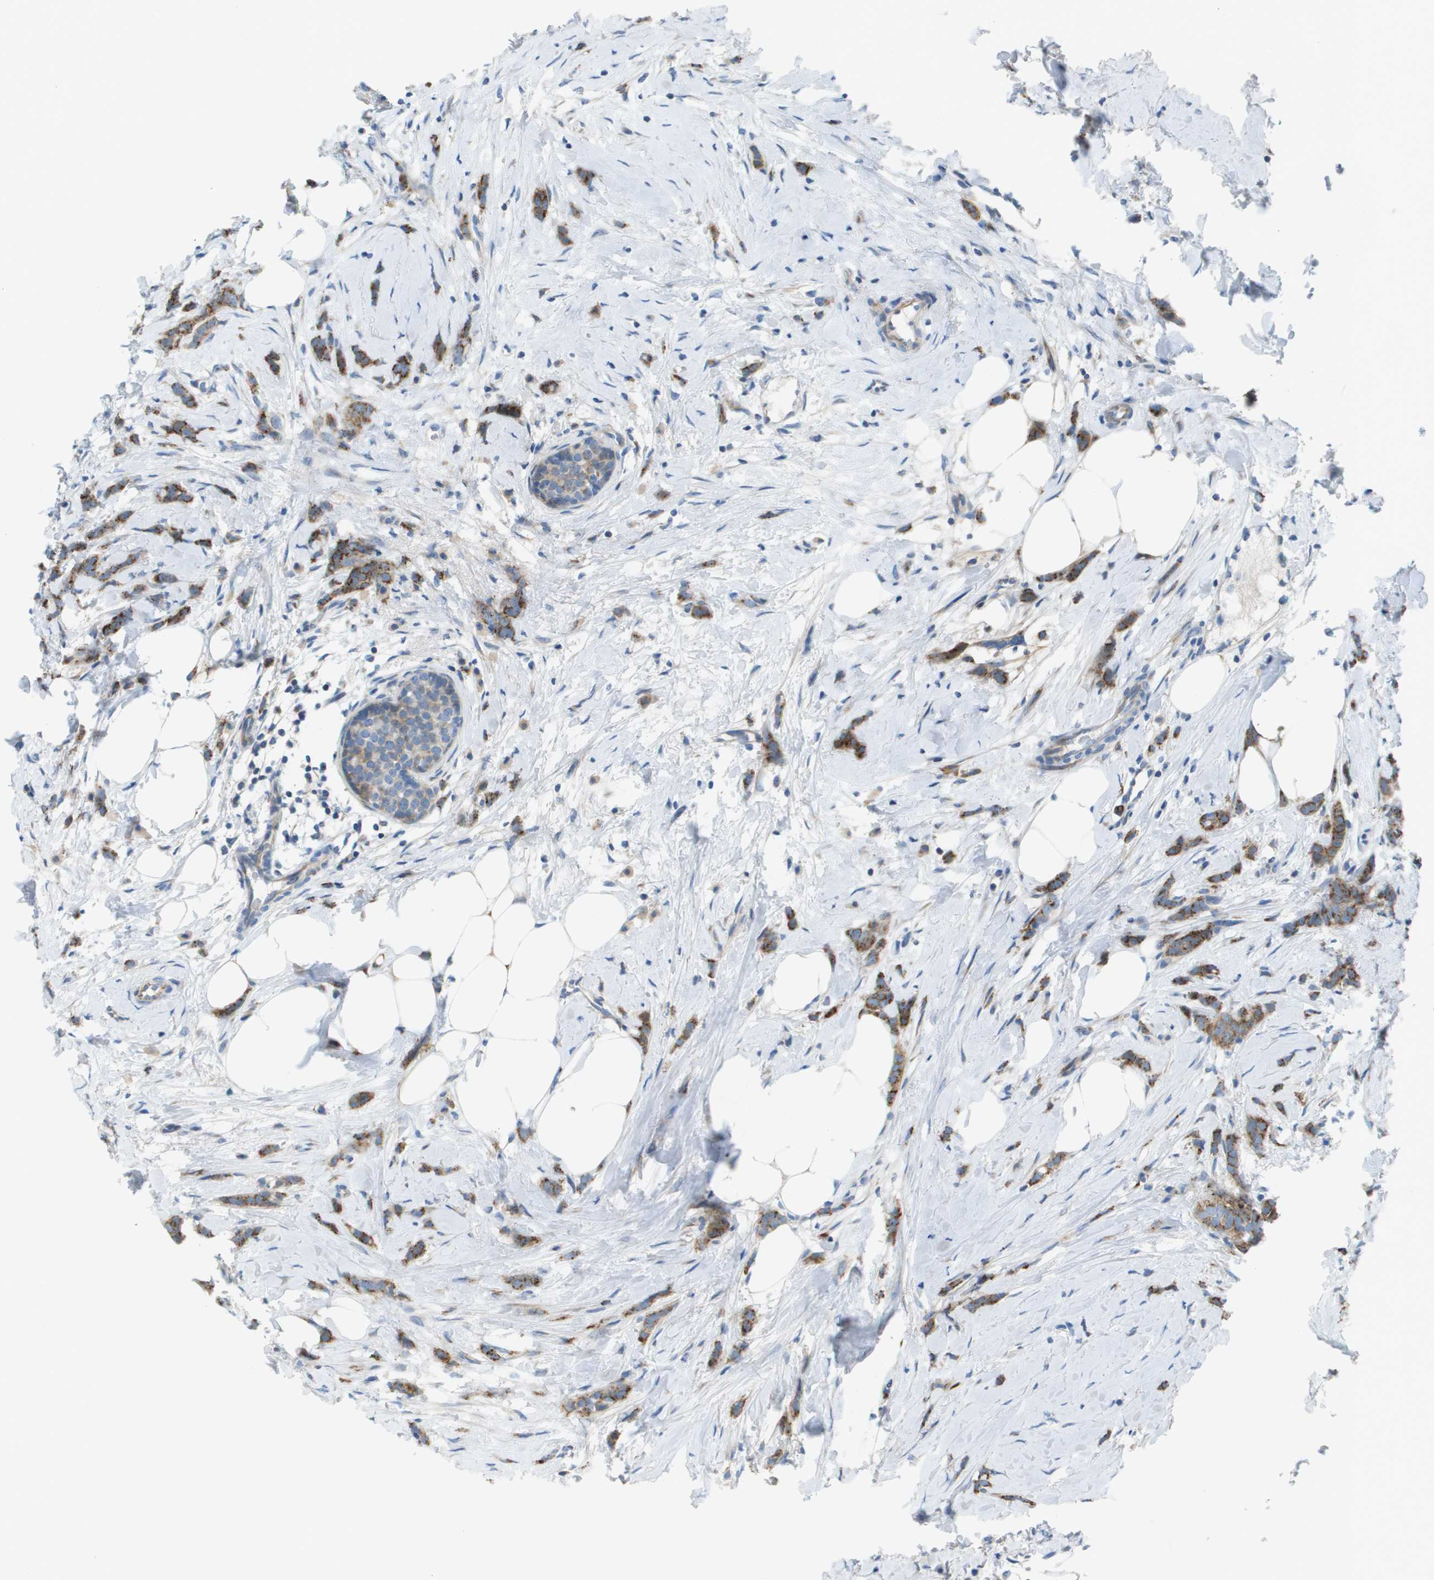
{"staining": {"intensity": "strong", "quantity": ">75%", "location": "cytoplasmic/membranous"}, "tissue": "breast cancer", "cell_type": "Tumor cells", "image_type": "cancer", "snomed": [{"axis": "morphology", "description": "Lobular carcinoma, in situ"}, {"axis": "morphology", "description": "Lobular carcinoma"}, {"axis": "topography", "description": "Breast"}], "caption": "Protein expression analysis of human breast cancer (lobular carcinoma) reveals strong cytoplasmic/membranous staining in about >75% of tumor cells.", "gene": "GALNT6", "patient": {"sex": "female", "age": 41}}